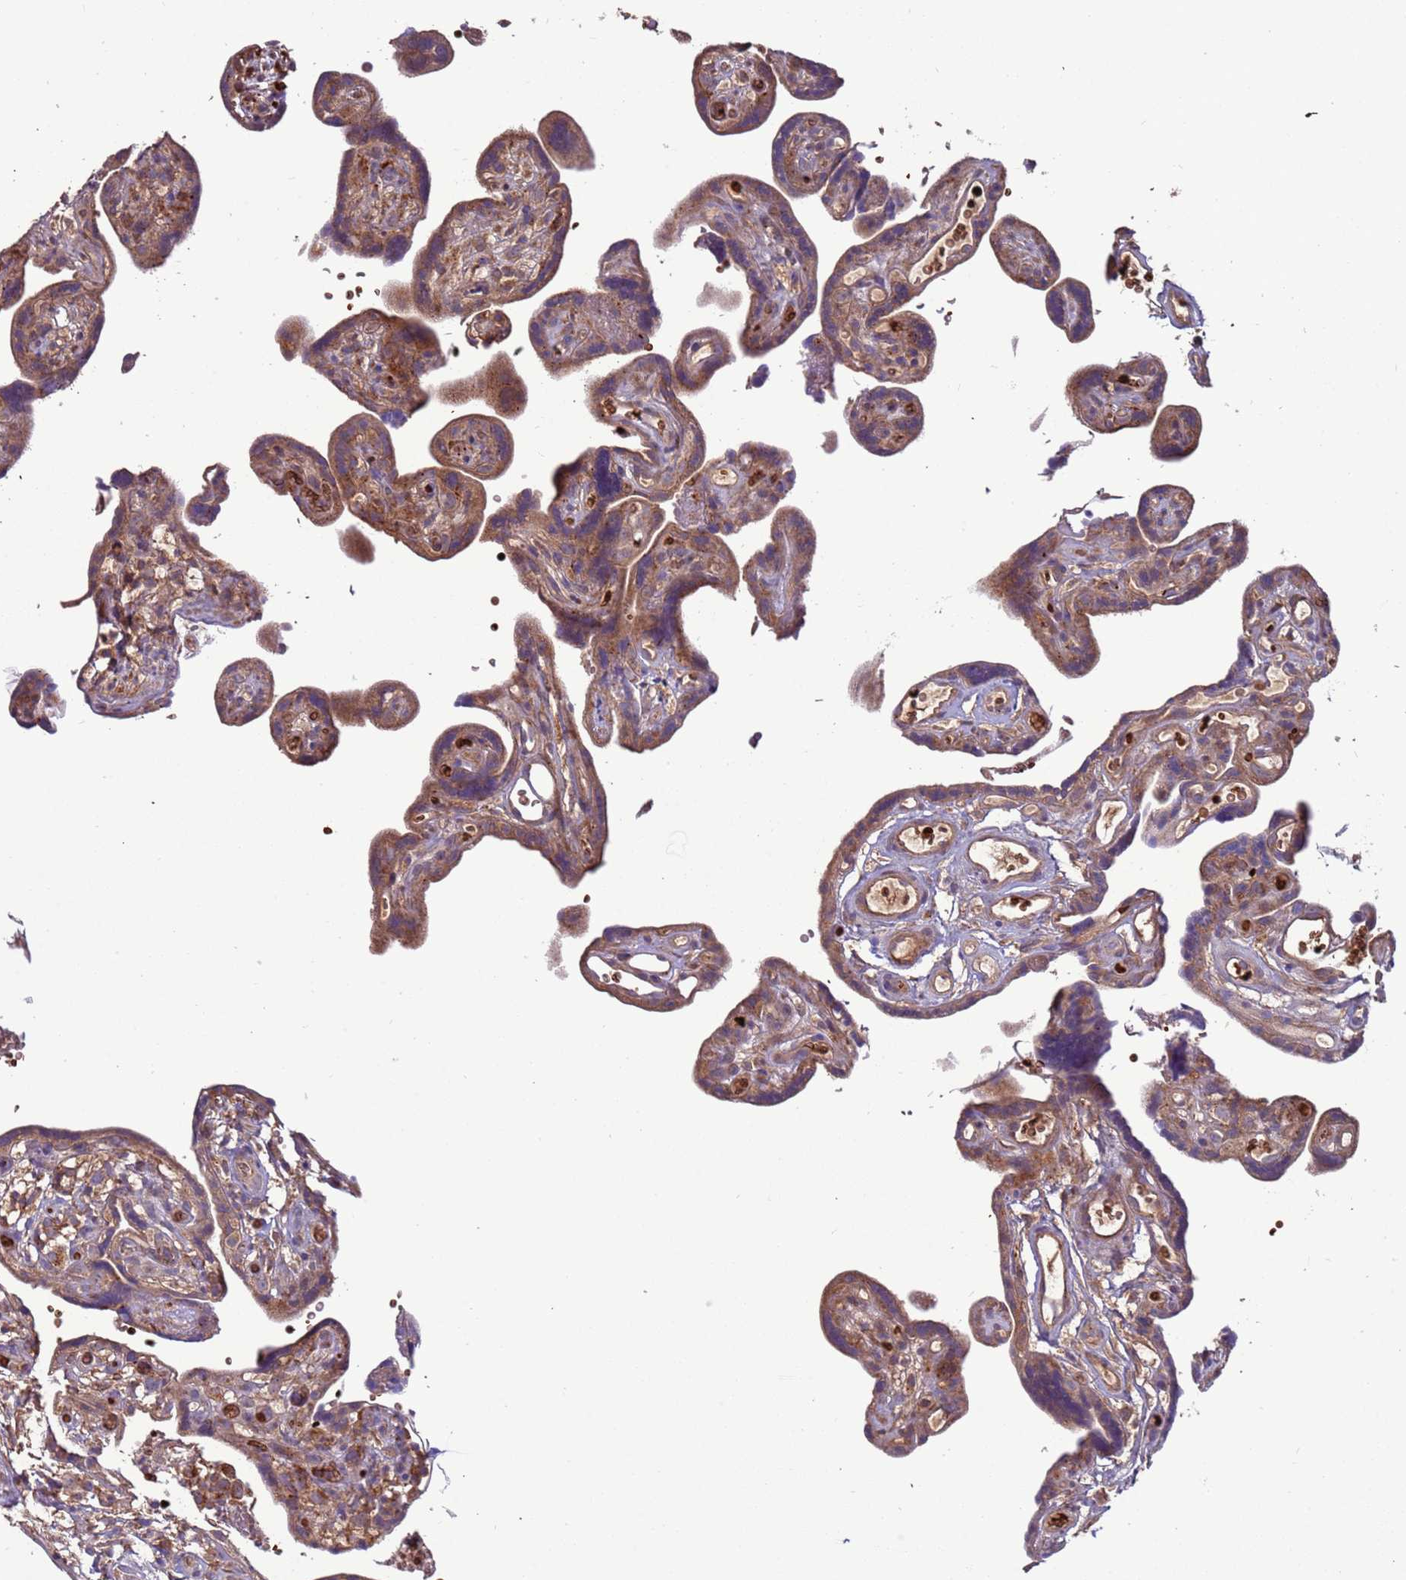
{"staining": {"intensity": "moderate", "quantity": "25%-75%", "location": "cytoplasmic/membranous"}, "tissue": "placenta", "cell_type": "Decidual cells", "image_type": "normal", "snomed": [{"axis": "morphology", "description": "Normal tissue, NOS"}, {"axis": "topography", "description": "Placenta"}], "caption": "Brown immunohistochemical staining in normal placenta displays moderate cytoplasmic/membranous staining in about 25%-75% of decidual cells. The protein of interest is stained brown, and the nuclei are stained in blue (DAB IHC with brightfield microscopy, high magnification).", "gene": "VPS36", "patient": {"sex": "female", "age": 30}}